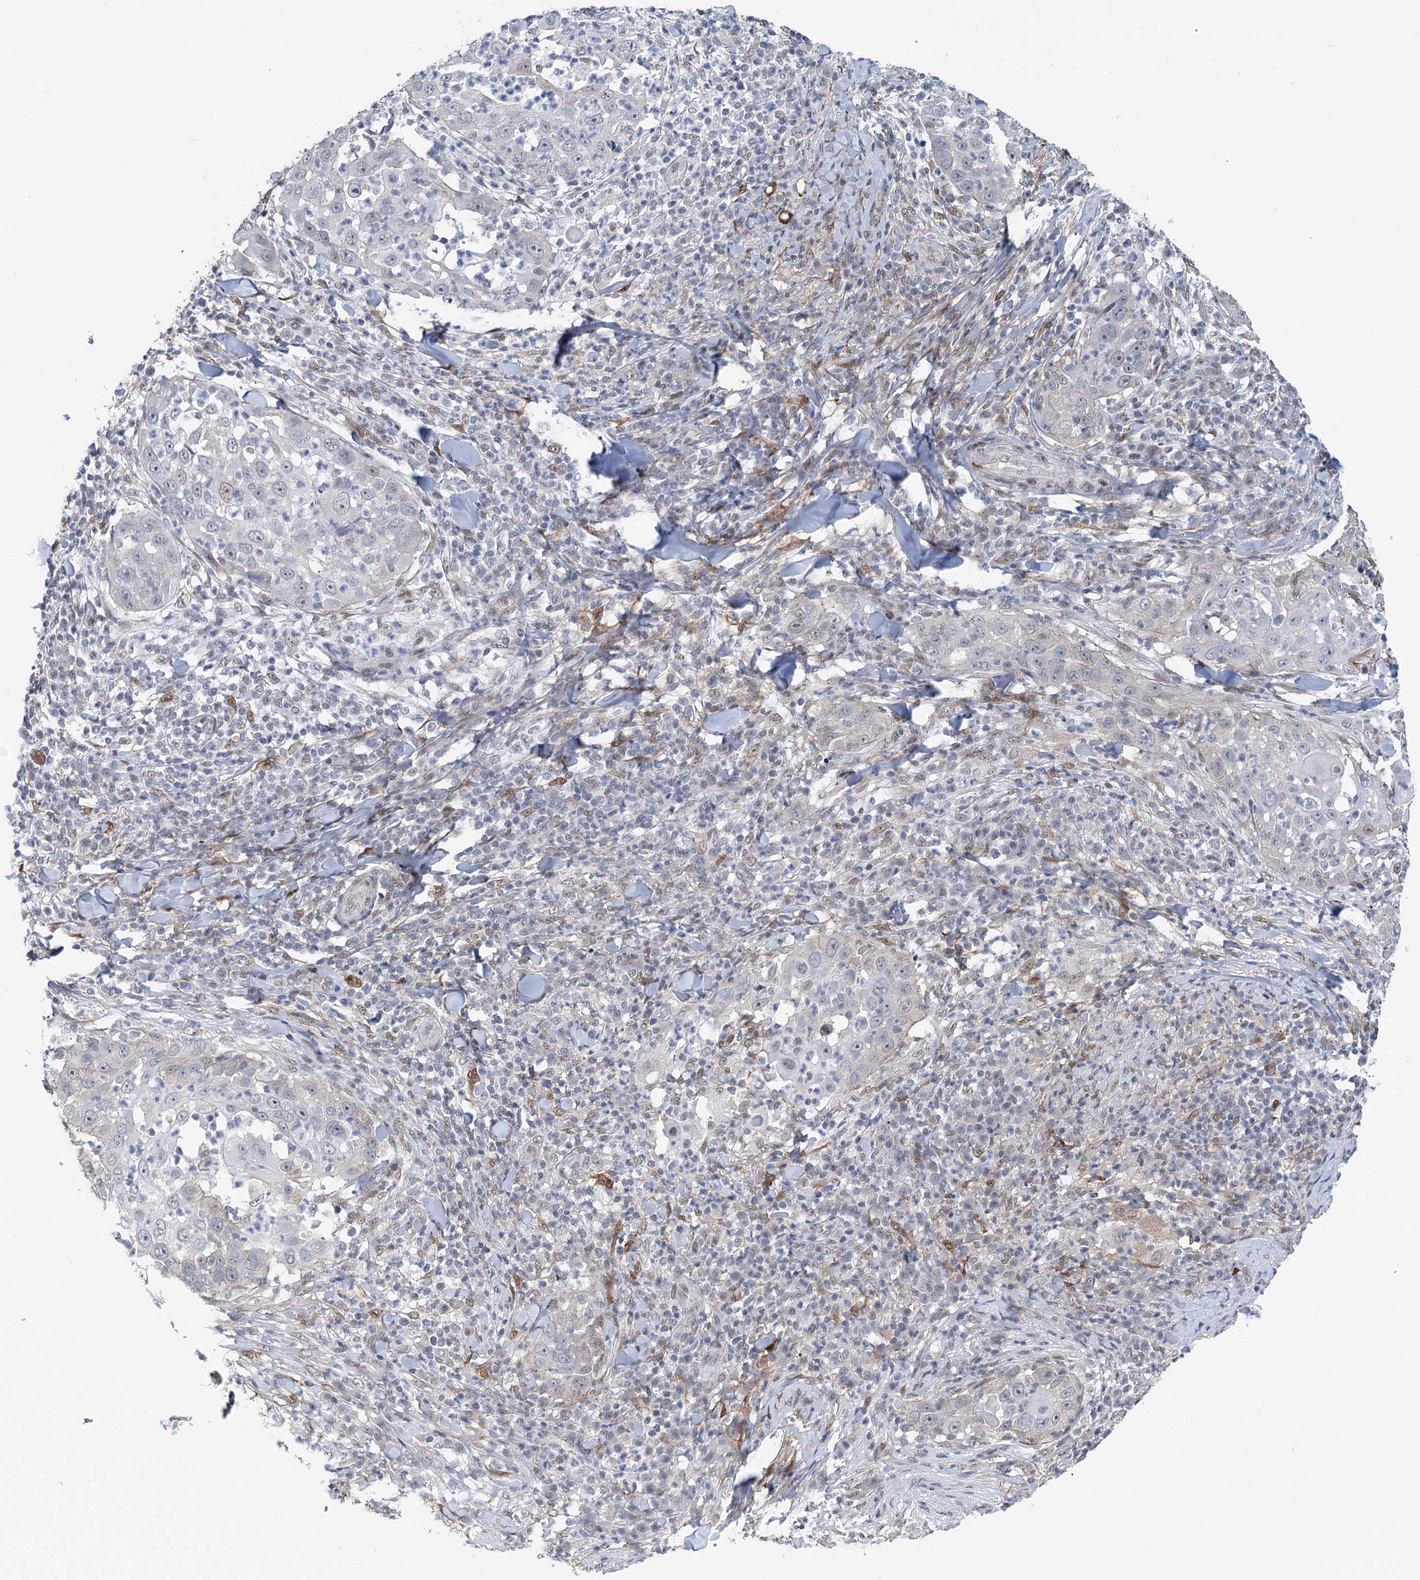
{"staining": {"intensity": "negative", "quantity": "none", "location": "none"}, "tissue": "skin cancer", "cell_type": "Tumor cells", "image_type": "cancer", "snomed": [{"axis": "morphology", "description": "Squamous cell carcinoma, NOS"}, {"axis": "topography", "description": "Skin"}], "caption": "Immunohistochemistry (IHC) image of neoplastic tissue: squamous cell carcinoma (skin) stained with DAB (3,3'-diaminobenzidine) reveals no significant protein positivity in tumor cells.", "gene": "FAM53A", "patient": {"sex": "female", "age": 44}}